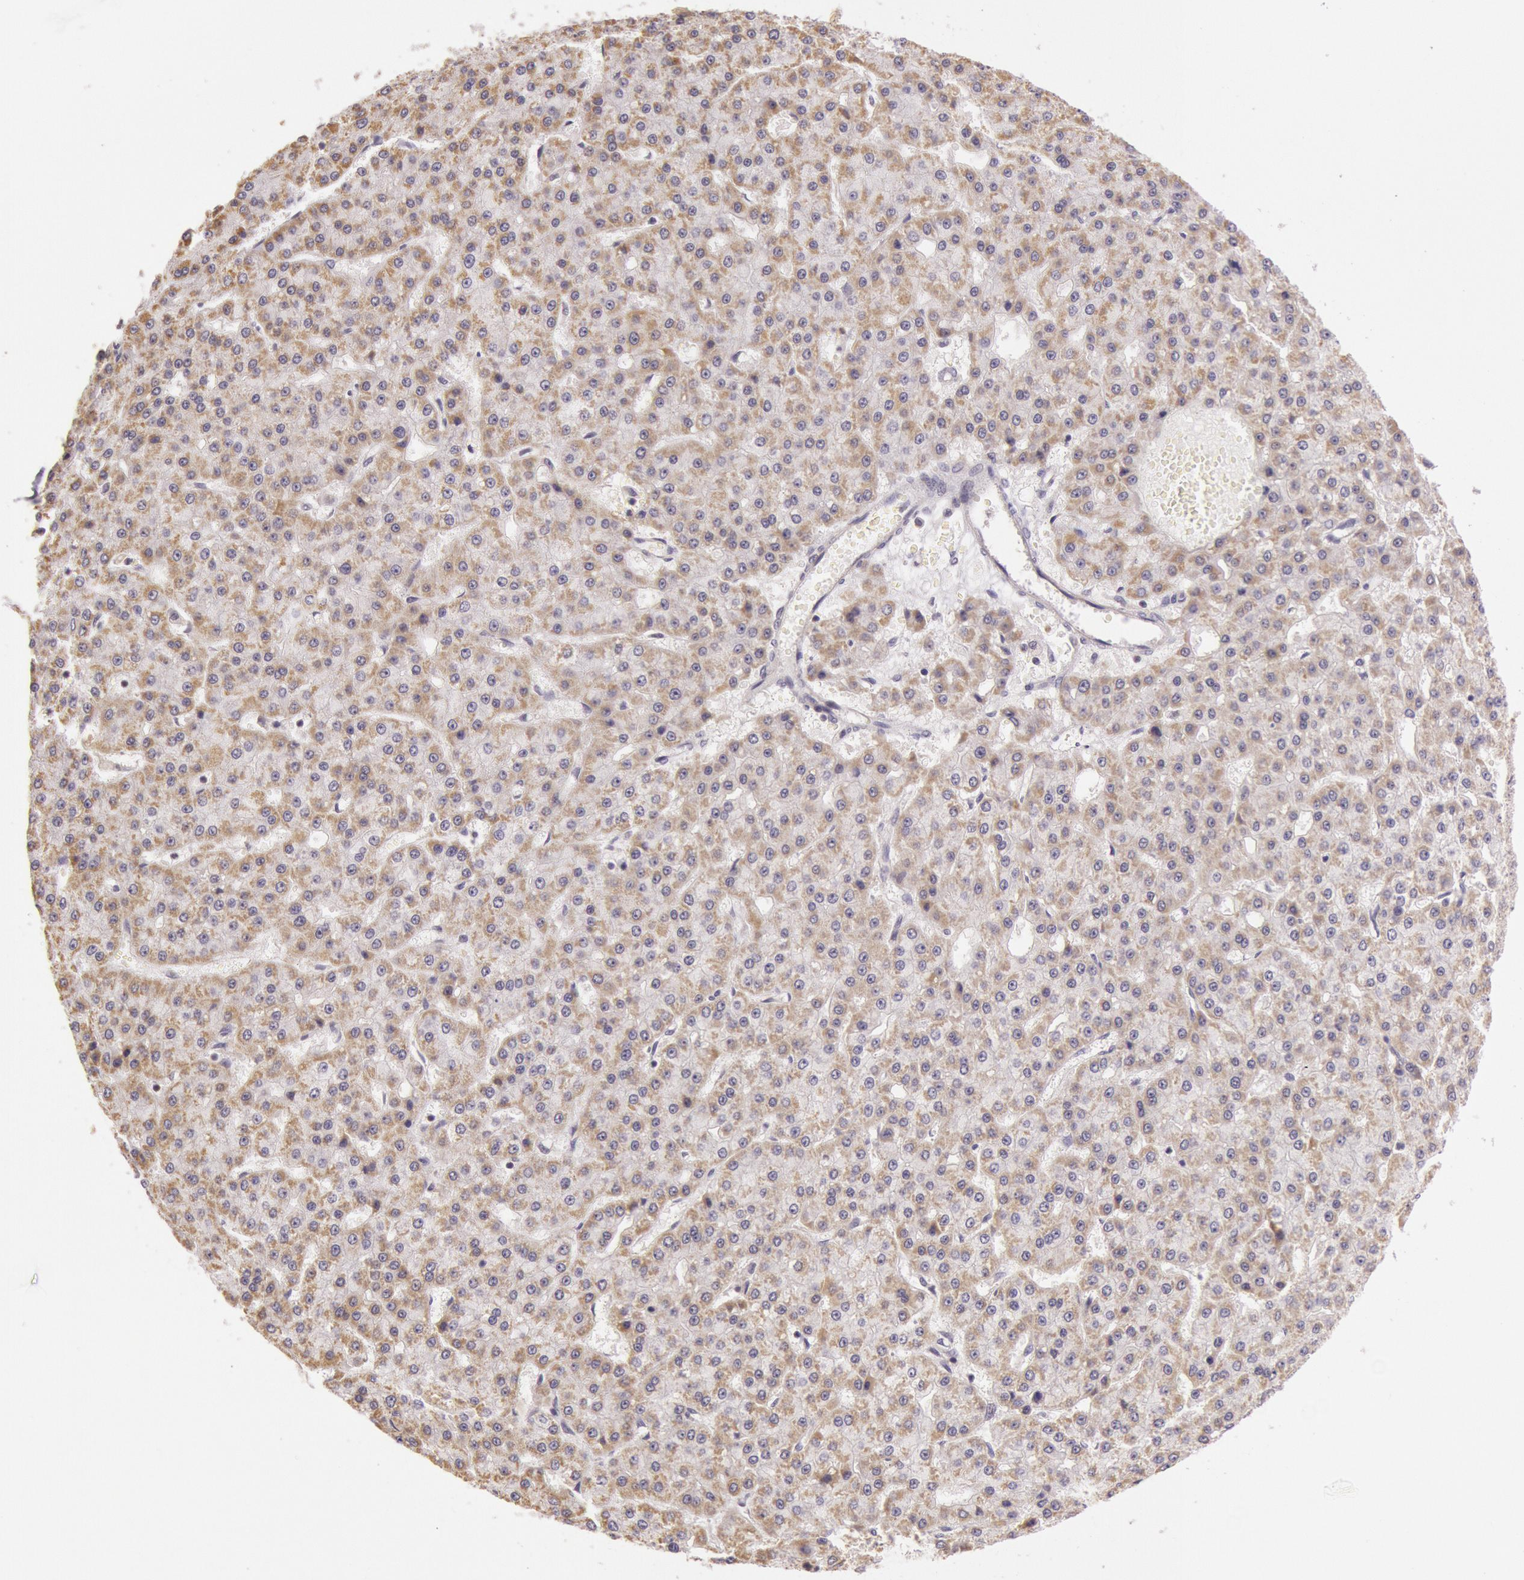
{"staining": {"intensity": "moderate", "quantity": ">75%", "location": "cytoplasmic/membranous"}, "tissue": "liver cancer", "cell_type": "Tumor cells", "image_type": "cancer", "snomed": [{"axis": "morphology", "description": "Carcinoma, Hepatocellular, NOS"}, {"axis": "topography", "description": "Liver"}], "caption": "A high-resolution photomicrograph shows immunohistochemistry (IHC) staining of liver hepatocellular carcinoma, which displays moderate cytoplasmic/membranous expression in about >75% of tumor cells. The staining is performed using DAB brown chromogen to label protein expression. The nuclei are counter-stained blue using hematoxylin.", "gene": "CDK16", "patient": {"sex": "male", "age": 47}}